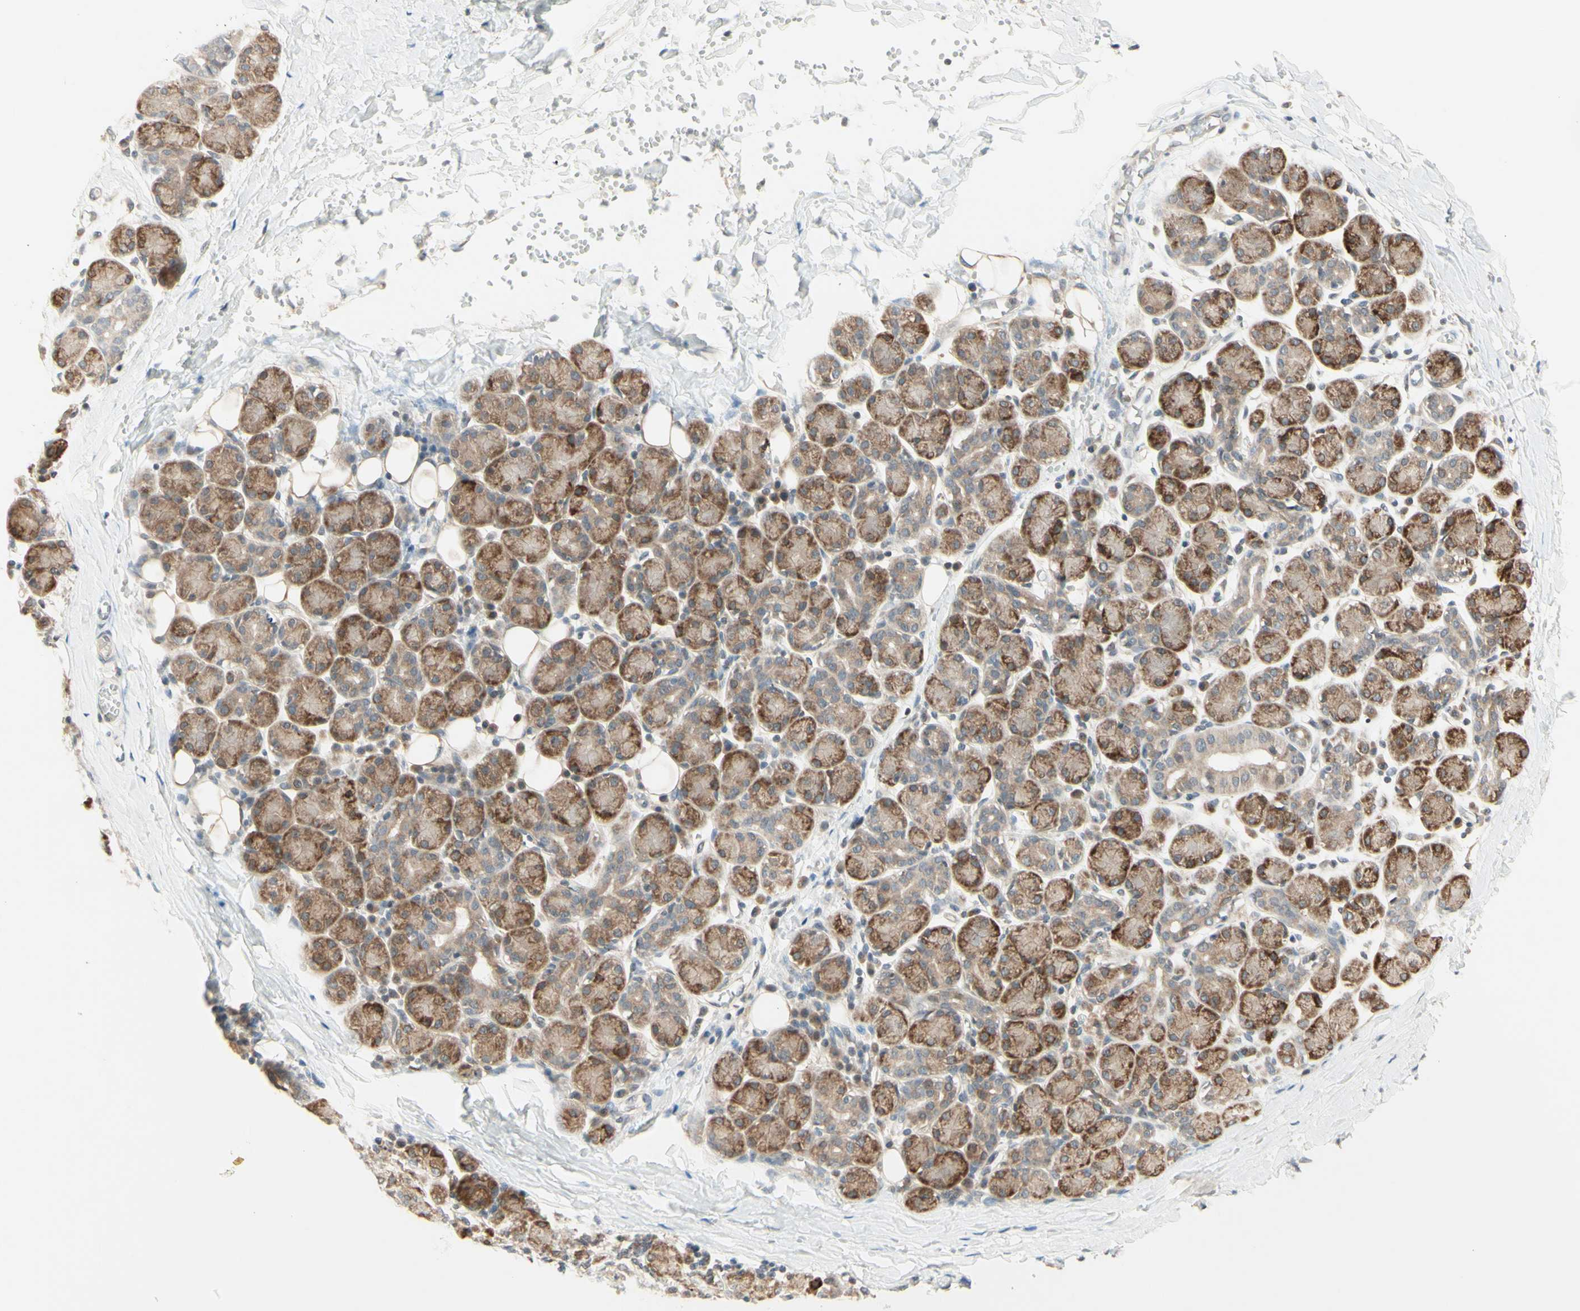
{"staining": {"intensity": "moderate", "quantity": ">75%", "location": "cytoplasmic/membranous"}, "tissue": "salivary gland", "cell_type": "Glandular cells", "image_type": "normal", "snomed": [{"axis": "morphology", "description": "Normal tissue, NOS"}, {"axis": "morphology", "description": "Inflammation, NOS"}, {"axis": "topography", "description": "Lymph node"}, {"axis": "topography", "description": "Salivary gland"}], "caption": "Salivary gland stained with a brown dye reveals moderate cytoplasmic/membranous positive expression in about >75% of glandular cells.", "gene": "ZW10", "patient": {"sex": "male", "age": 3}}